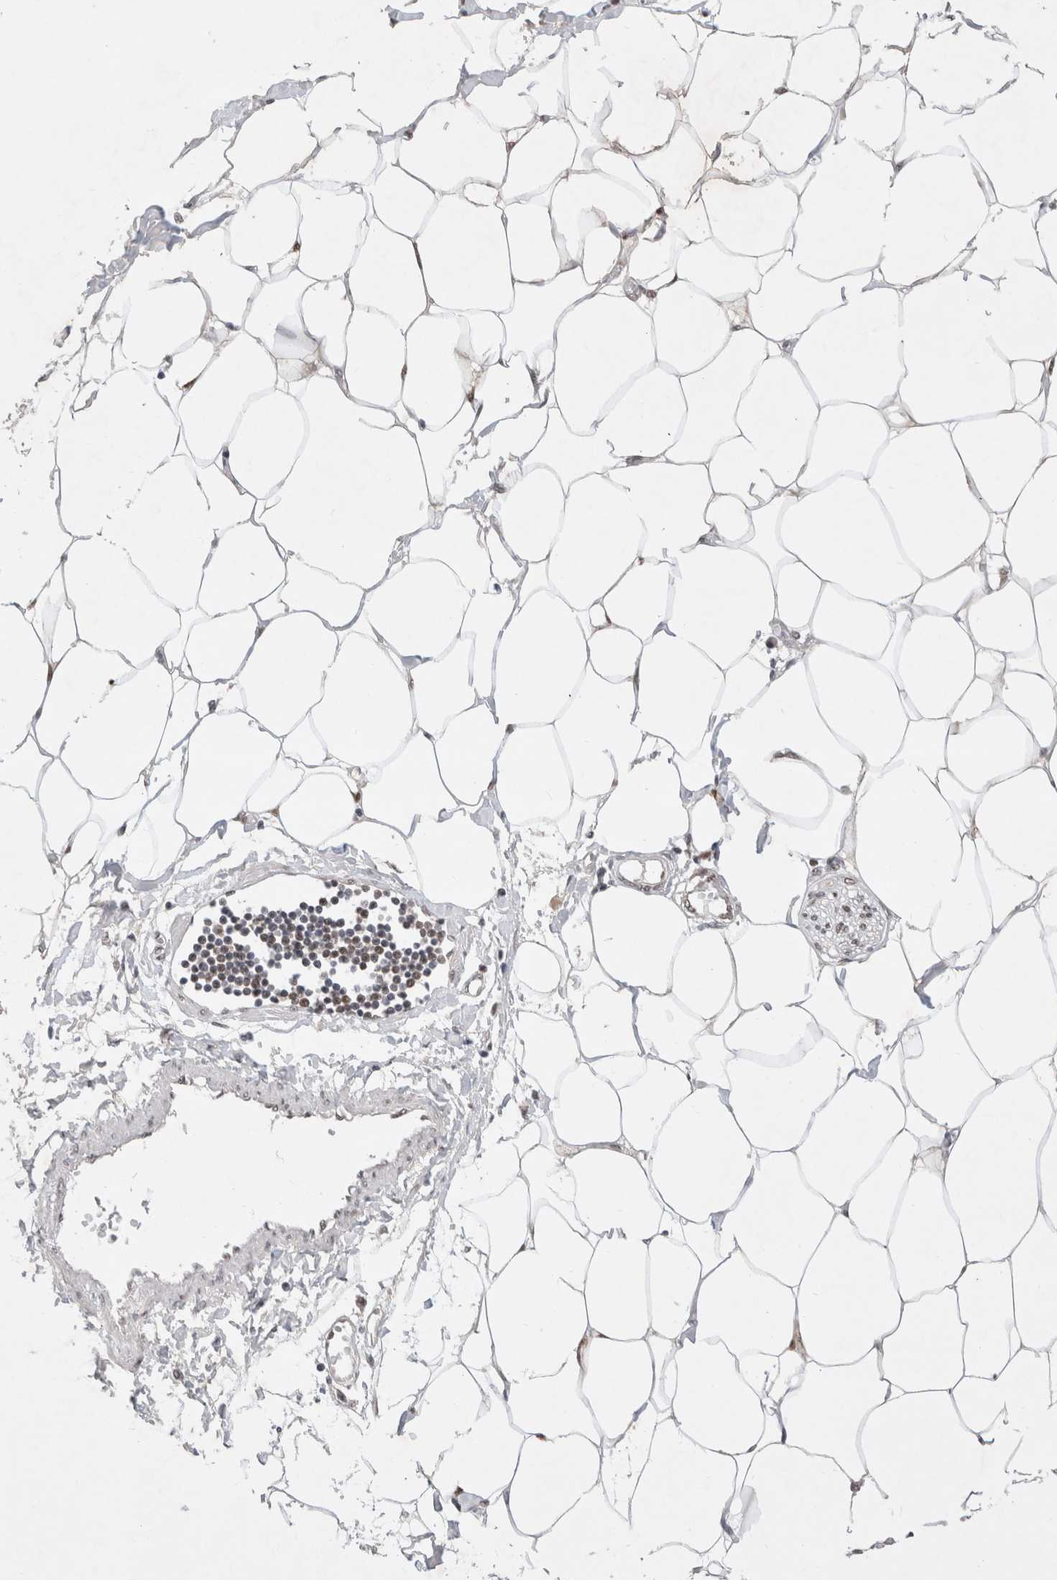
{"staining": {"intensity": "negative", "quantity": "none", "location": "none"}, "tissue": "adipose tissue", "cell_type": "Adipocytes", "image_type": "normal", "snomed": [{"axis": "morphology", "description": "Normal tissue, NOS"}, {"axis": "morphology", "description": "Adenocarcinoma, NOS"}, {"axis": "topography", "description": "Colon"}, {"axis": "topography", "description": "Peripheral nerve tissue"}], "caption": "Immunohistochemistry (IHC) histopathology image of unremarkable adipose tissue: human adipose tissue stained with DAB shows no significant protein staining in adipocytes.", "gene": "GTF2I", "patient": {"sex": "male", "age": 14}}